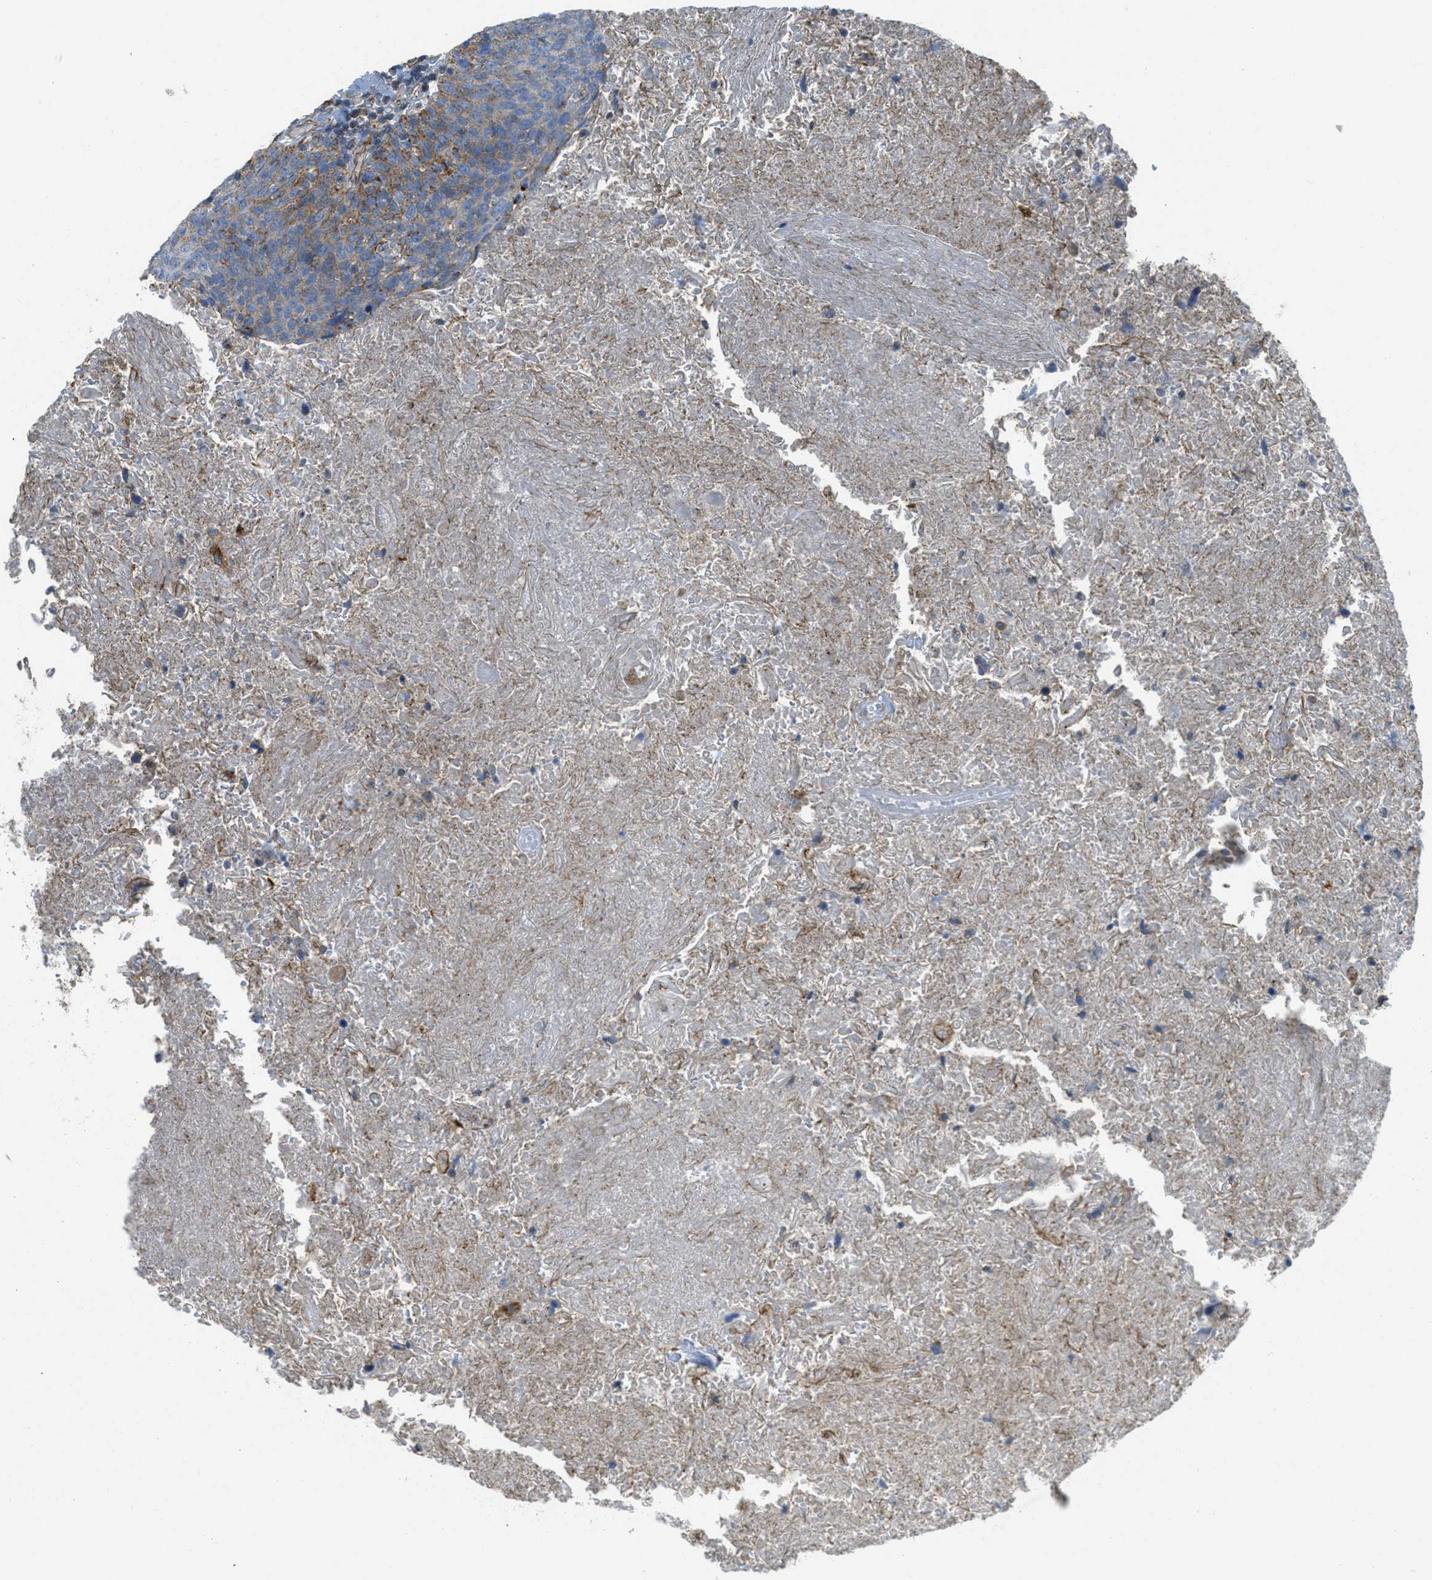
{"staining": {"intensity": "moderate", "quantity": "<25%", "location": "cytoplasmic/membranous"}, "tissue": "head and neck cancer", "cell_type": "Tumor cells", "image_type": "cancer", "snomed": [{"axis": "morphology", "description": "Squamous cell carcinoma, NOS"}, {"axis": "morphology", "description": "Squamous cell carcinoma, metastatic, NOS"}, {"axis": "topography", "description": "Lymph node"}, {"axis": "topography", "description": "Head-Neck"}], "caption": "The histopathology image displays immunohistochemical staining of squamous cell carcinoma (head and neck). There is moderate cytoplasmic/membranous expression is appreciated in about <25% of tumor cells. Immunohistochemistry stains the protein in brown and the nuclei are stained blue.", "gene": "BTN3A1", "patient": {"sex": "male", "age": 62}}